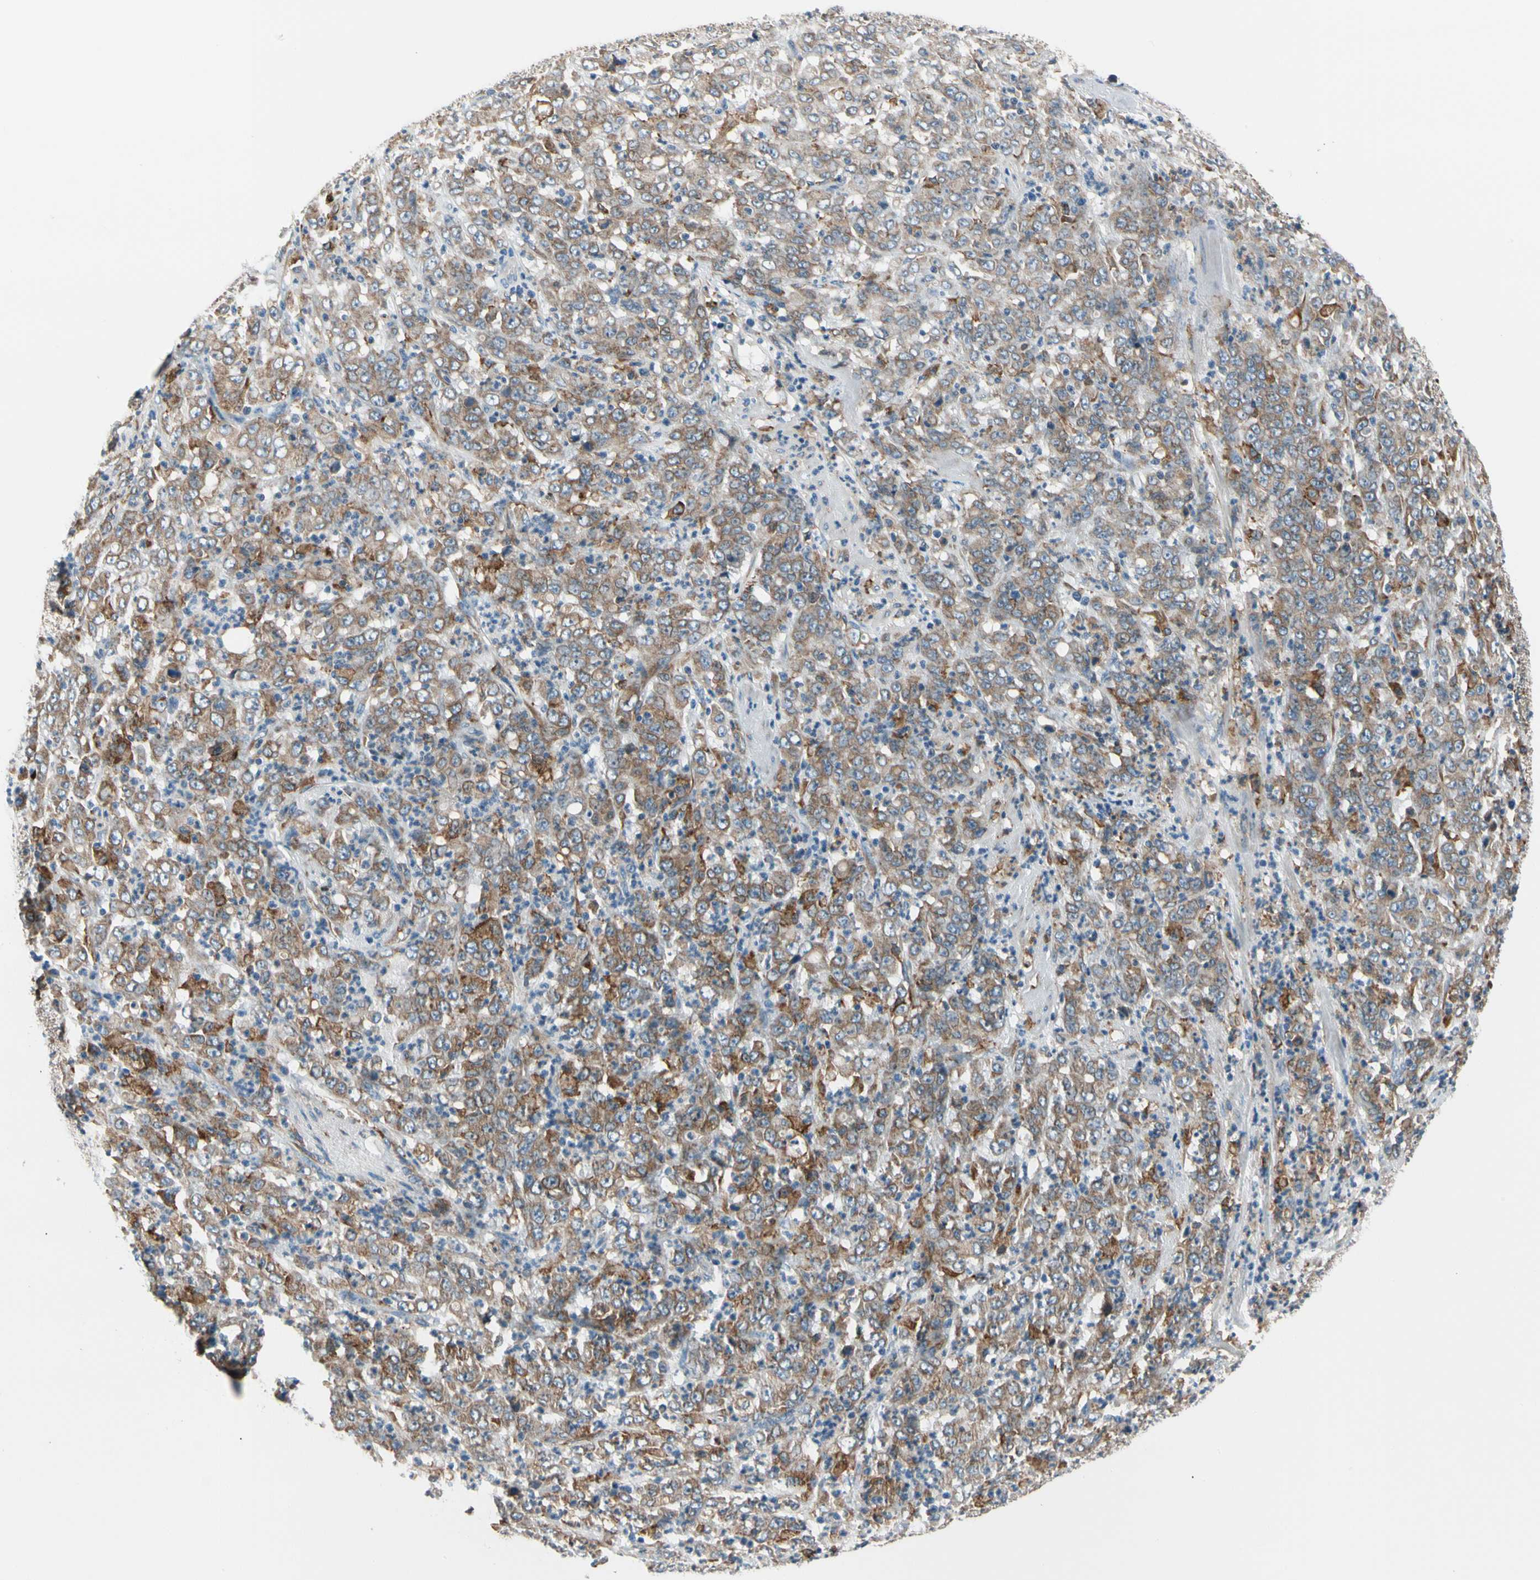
{"staining": {"intensity": "moderate", "quantity": ">75%", "location": "cytoplasmic/membranous"}, "tissue": "stomach cancer", "cell_type": "Tumor cells", "image_type": "cancer", "snomed": [{"axis": "morphology", "description": "Adenocarcinoma, NOS"}, {"axis": "topography", "description": "Stomach, lower"}], "caption": "There is medium levels of moderate cytoplasmic/membranous positivity in tumor cells of stomach adenocarcinoma, as demonstrated by immunohistochemical staining (brown color).", "gene": "LRPAP1", "patient": {"sex": "female", "age": 71}}